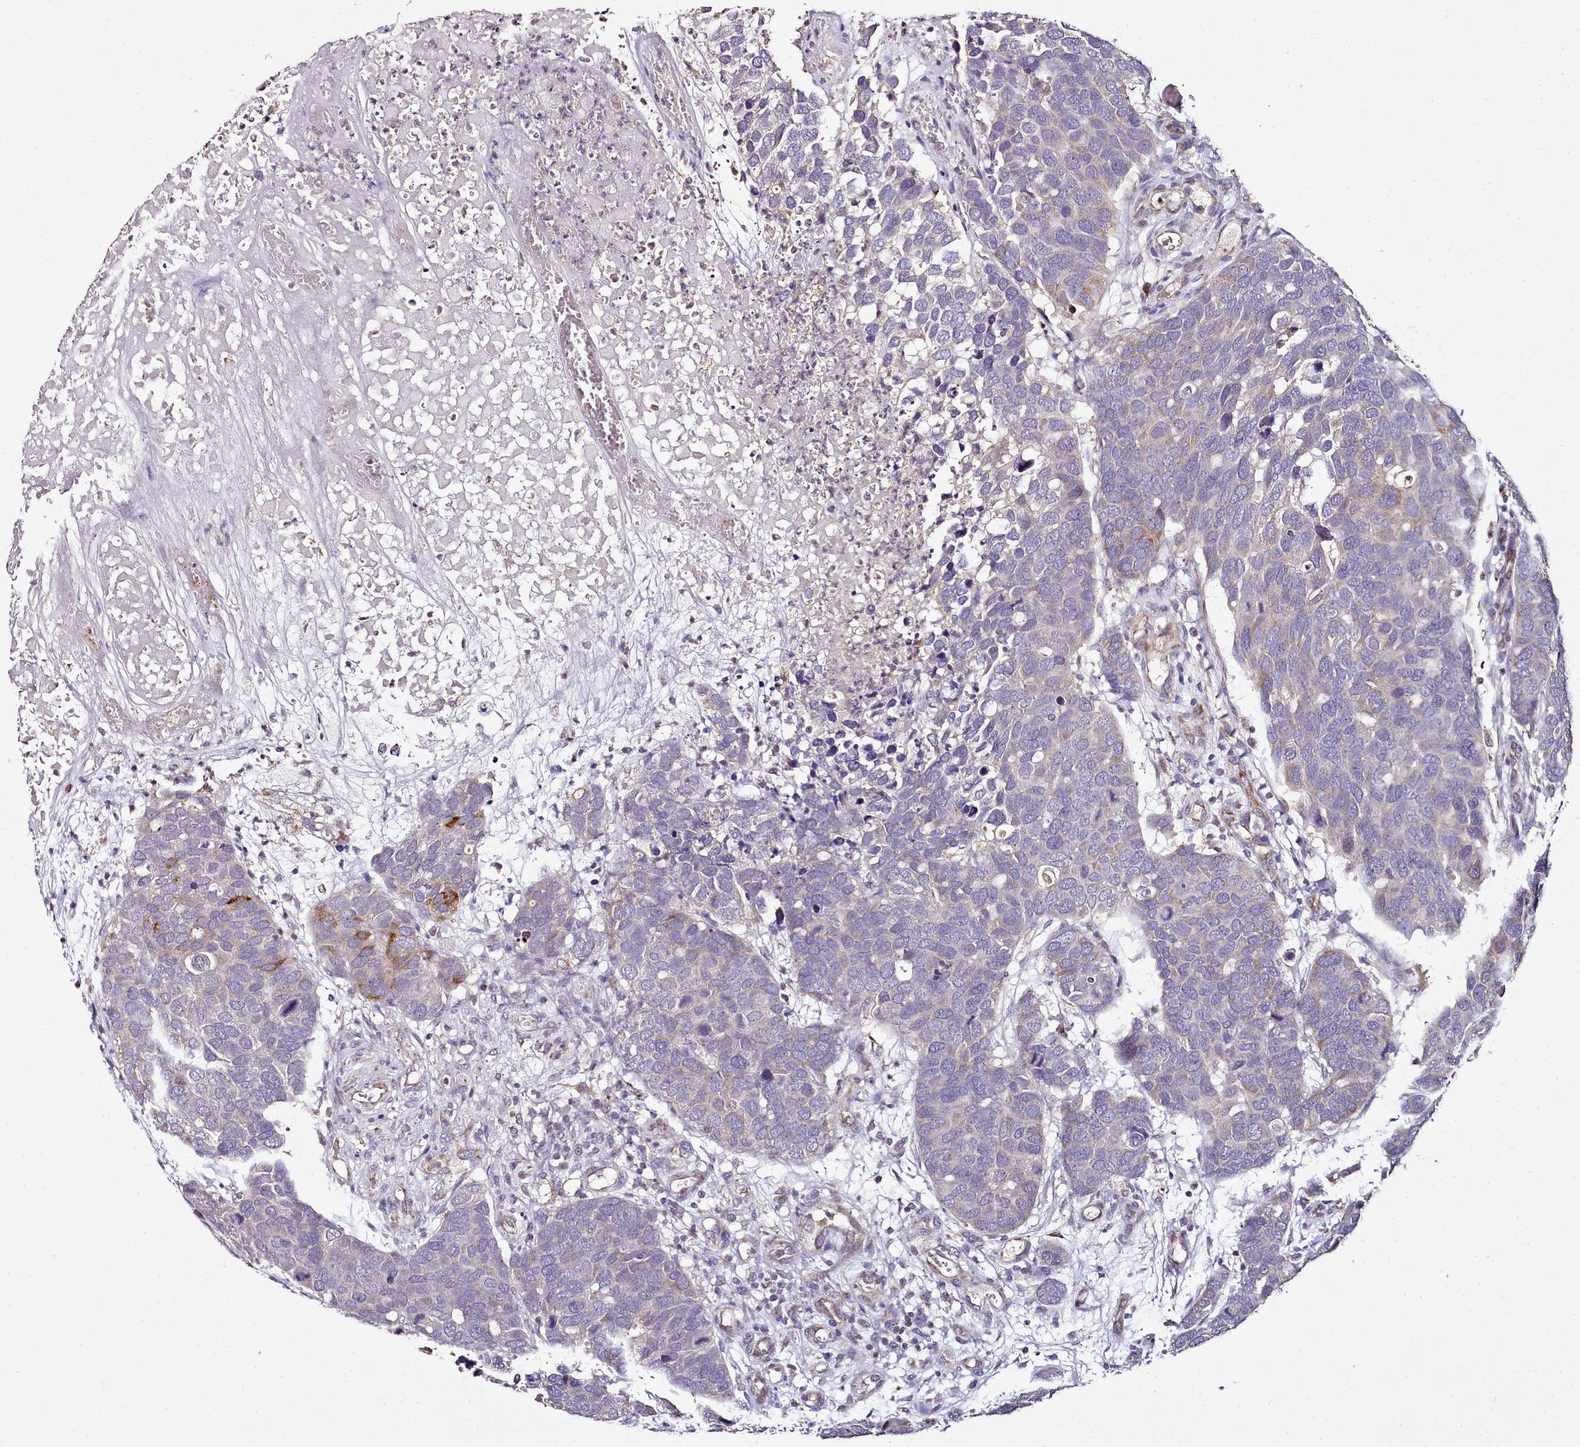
{"staining": {"intensity": "moderate", "quantity": "<25%", "location": "cytoplasmic/membranous"}, "tissue": "breast cancer", "cell_type": "Tumor cells", "image_type": "cancer", "snomed": [{"axis": "morphology", "description": "Duct carcinoma"}, {"axis": "topography", "description": "Breast"}], "caption": "This is an image of IHC staining of breast cancer, which shows moderate positivity in the cytoplasmic/membranous of tumor cells.", "gene": "ACSS1", "patient": {"sex": "female", "age": 83}}